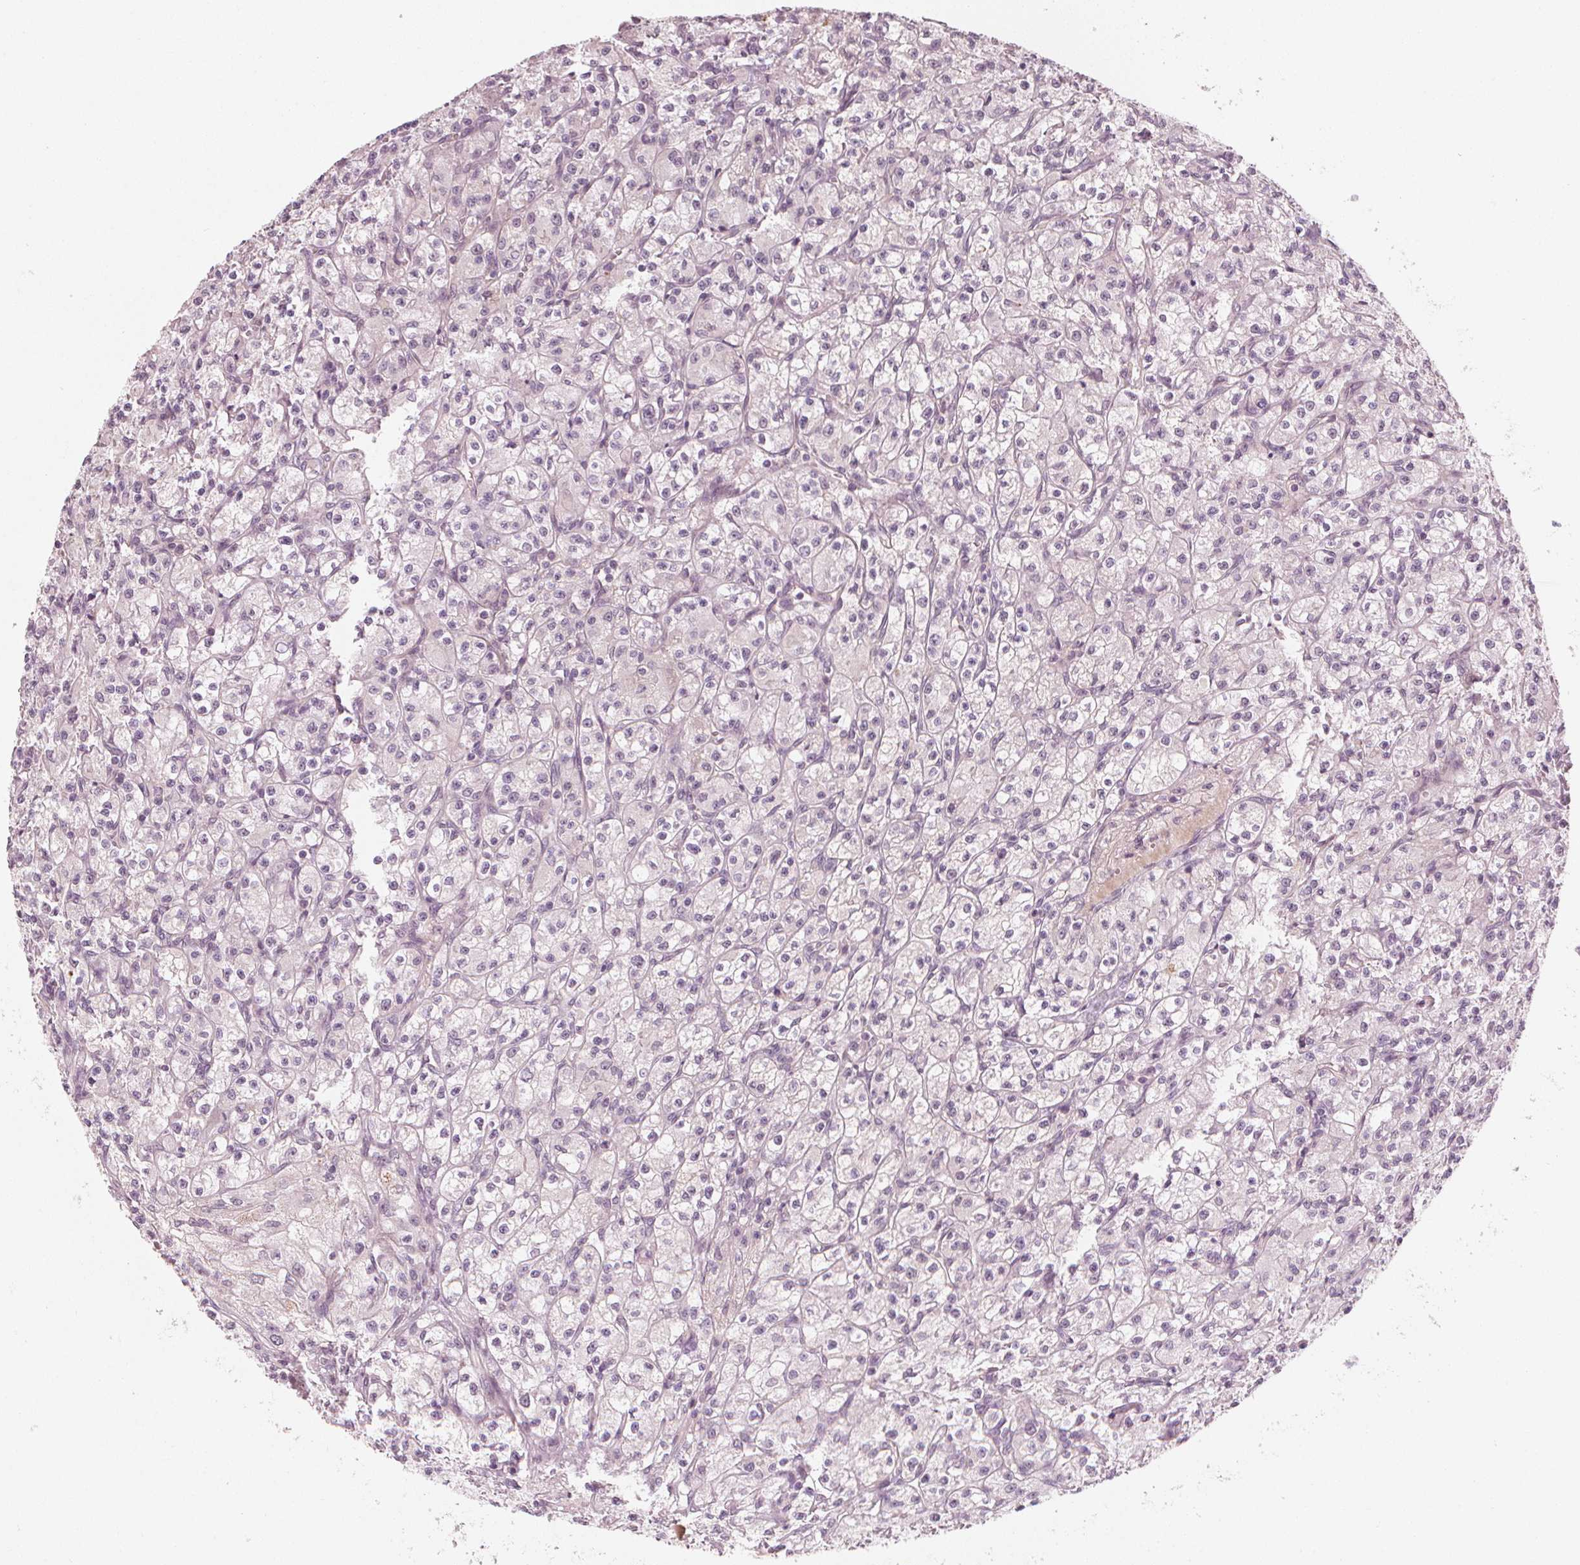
{"staining": {"intensity": "negative", "quantity": "none", "location": "none"}, "tissue": "renal cancer", "cell_type": "Tumor cells", "image_type": "cancer", "snomed": [{"axis": "morphology", "description": "Adenocarcinoma, NOS"}, {"axis": "topography", "description": "Kidney"}], "caption": "Immunohistochemistry histopathology image of human adenocarcinoma (renal) stained for a protein (brown), which displays no expression in tumor cells.", "gene": "CLBA1", "patient": {"sex": "female", "age": 70}}